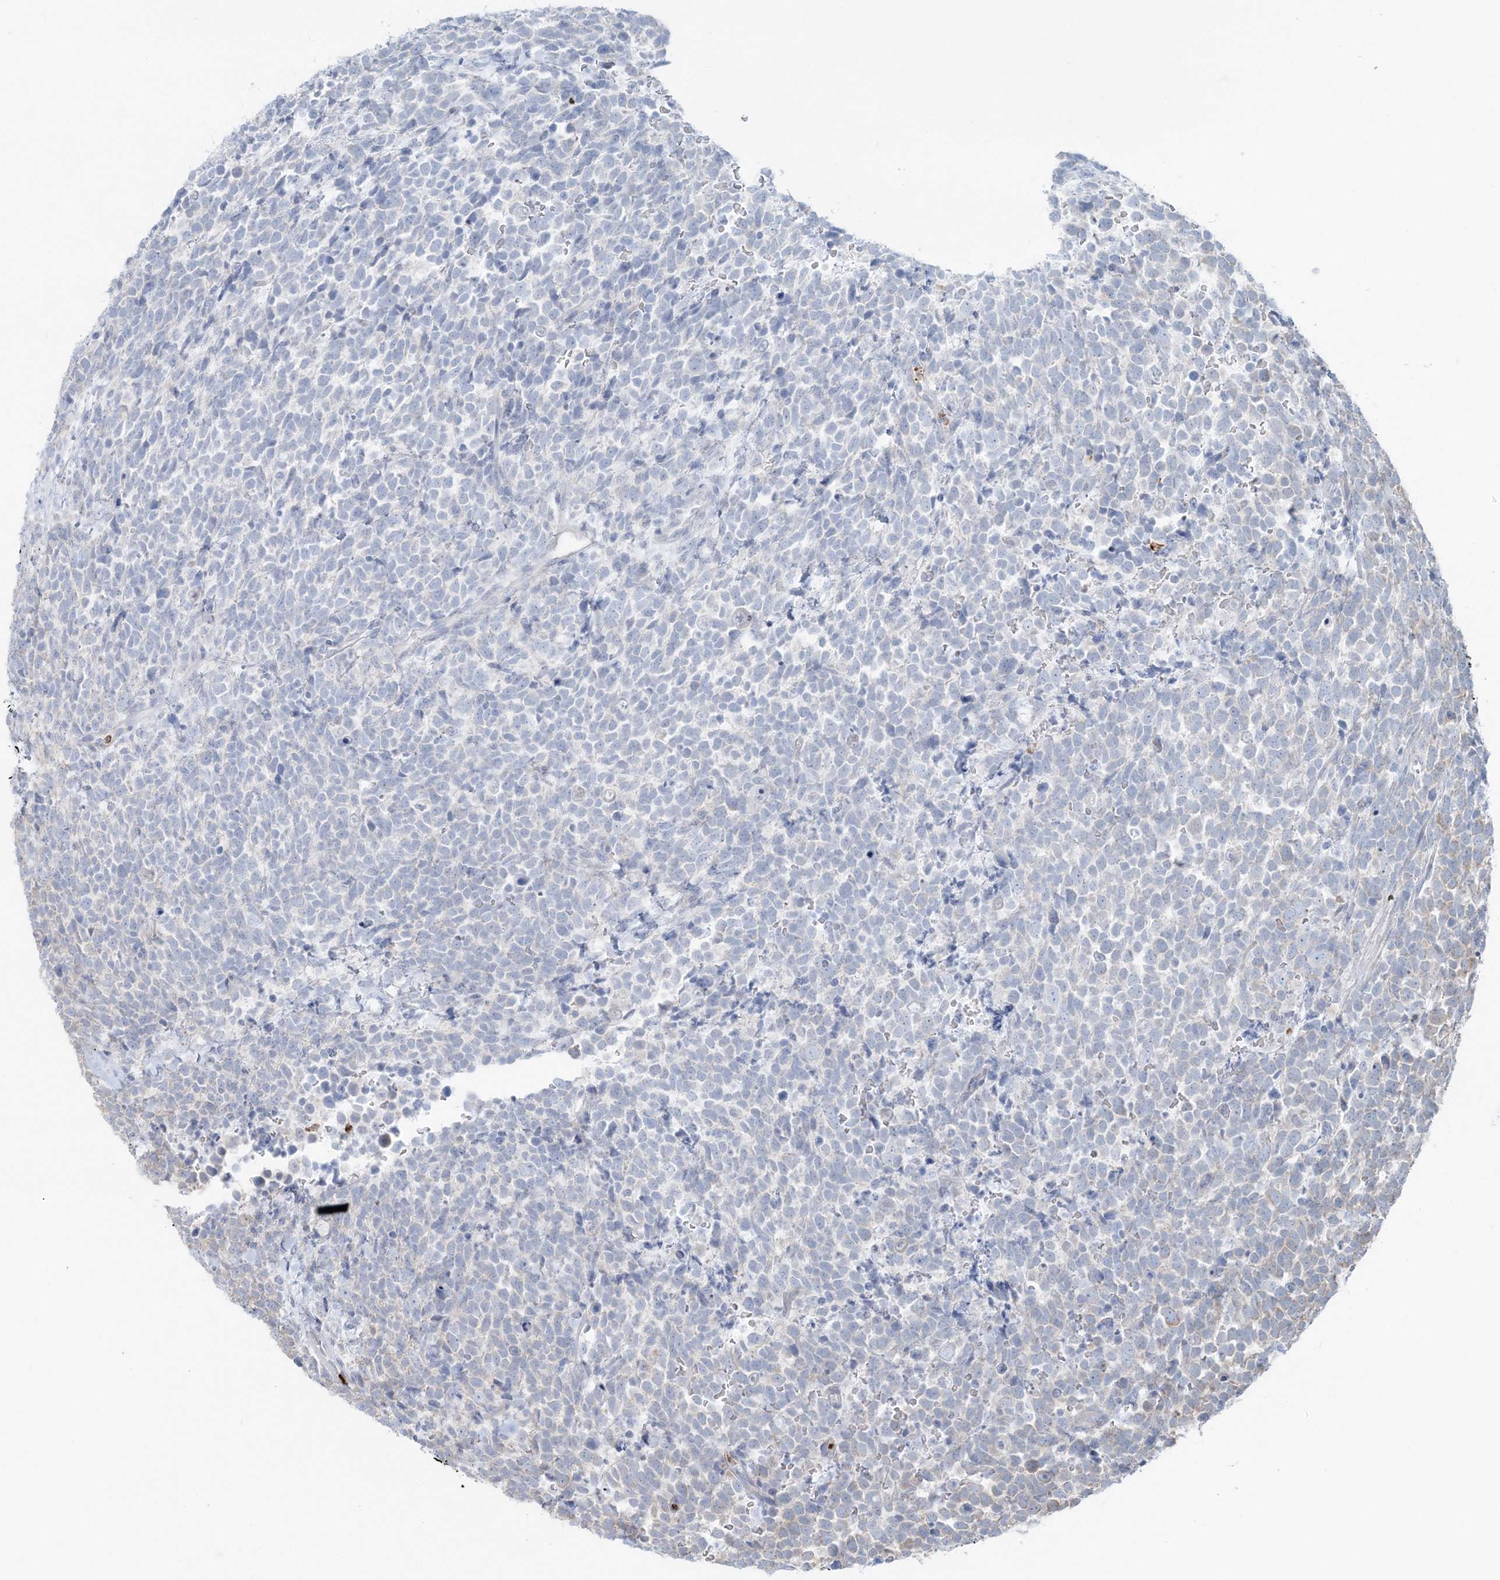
{"staining": {"intensity": "negative", "quantity": "none", "location": "none"}, "tissue": "urothelial cancer", "cell_type": "Tumor cells", "image_type": "cancer", "snomed": [{"axis": "morphology", "description": "Urothelial carcinoma, High grade"}, {"axis": "topography", "description": "Urinary bladder"}], "caption": "Human high-grade urothelial carcinoma stained for a protein using immunohistochemistry displays no staining in tumor cells.", "gene": "CCNJ", "patient": {"sex": "female", "age": 82}}